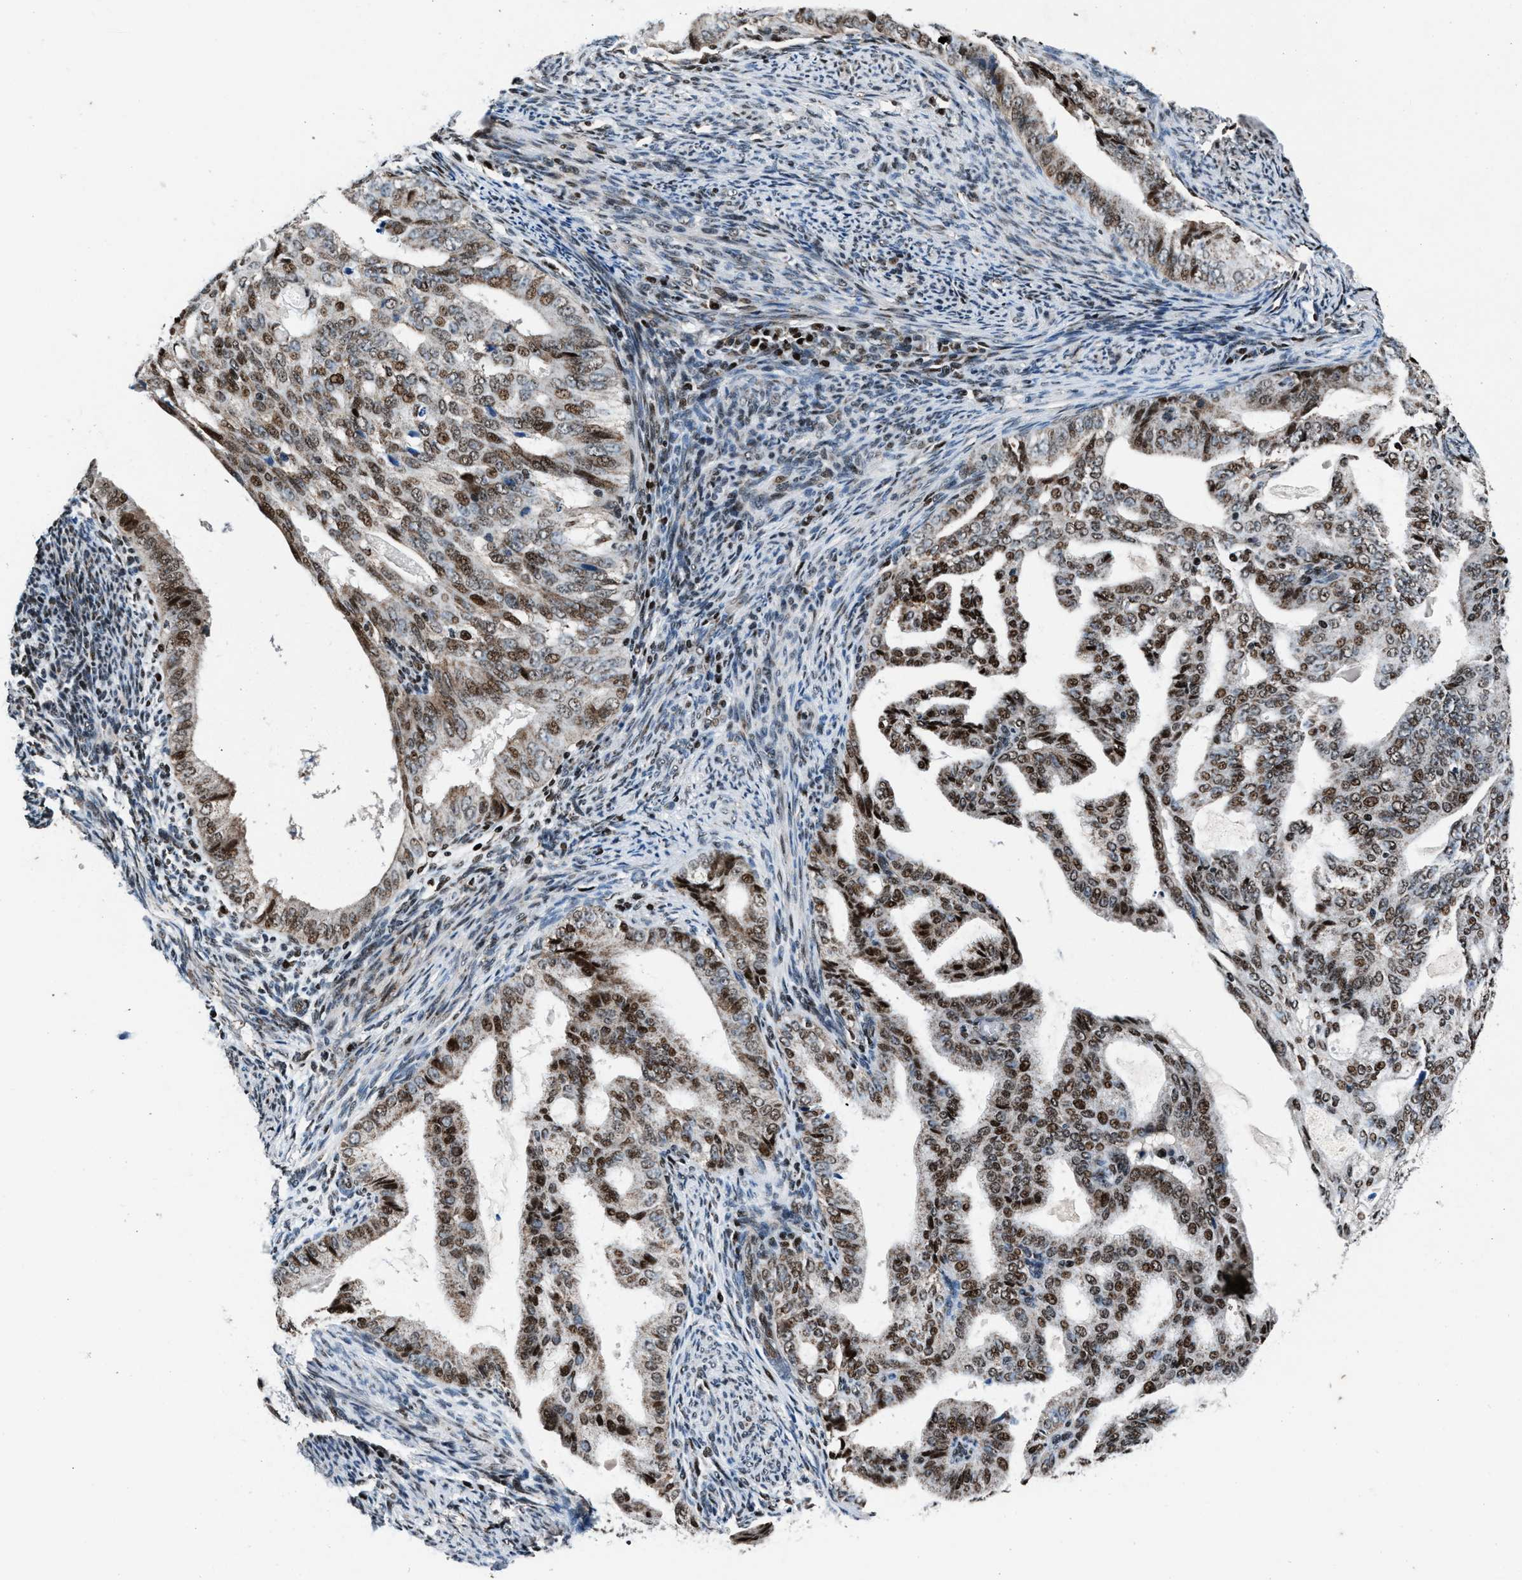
{"staining": {"intensity": "moderate", "quantity": ">75%", "location": "nuclear"}, "tissue": "endometrial cancer", "cell_type": "Tumor cells", "image_type": "cancer", "snomed": [{"axis": "morphology", "description": "Adenocarcinoma, NOS"}, {"axis": "topography", "description": "Endometrium"}], "caption": "Protein positivity by IHC exhibits moderate nuclear positivity in about >75% of tumor cells in endometrial adenocarcinoma.", "gene": "PRRC2B", "patient": {"sex": "female", "age": 58}}